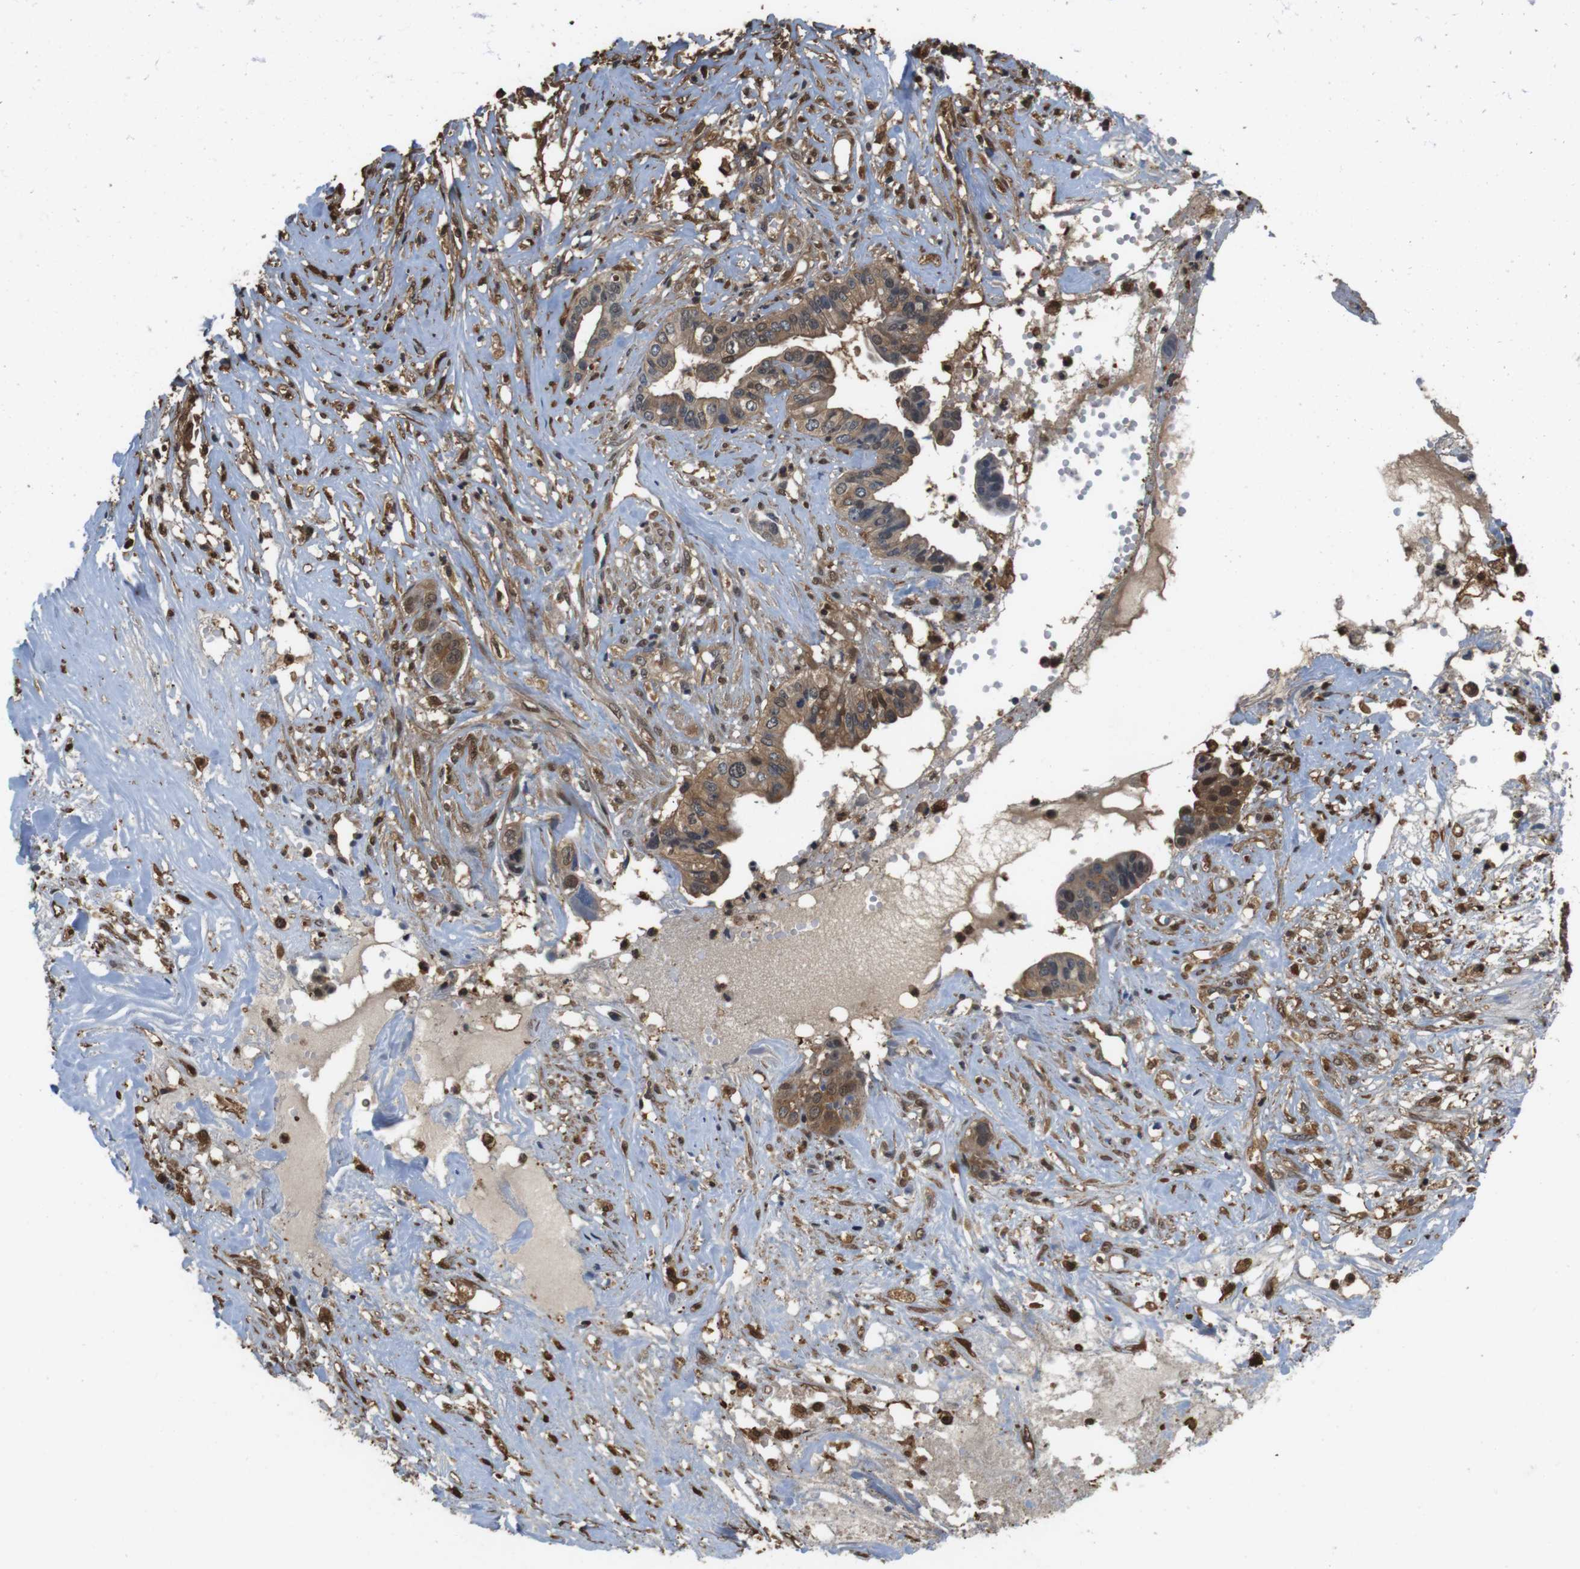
{"staining": {"intensity": "moderate", "quantity": ">75%", "location": "cytoplasmic/membranous,nuclear"}, "tissue": "liver cancer", "cell_type": "Tumor cells", "image_type": "cancer", "snomed": [{"axis": "morphology", "description": "Cholangiocarcinoma"}, {"axis": "topography", "description": "Liver"}], "caption": "The photomicrograph exhibits immunohistochemical staining of liver cholangiocarcinoma. There is moderate cytoplasmic/membranous and nuclear expression is identified in approximately >75% of tumor cells.", "gene": "LDHA", "patient": {"sex": "female", "age": 61}}